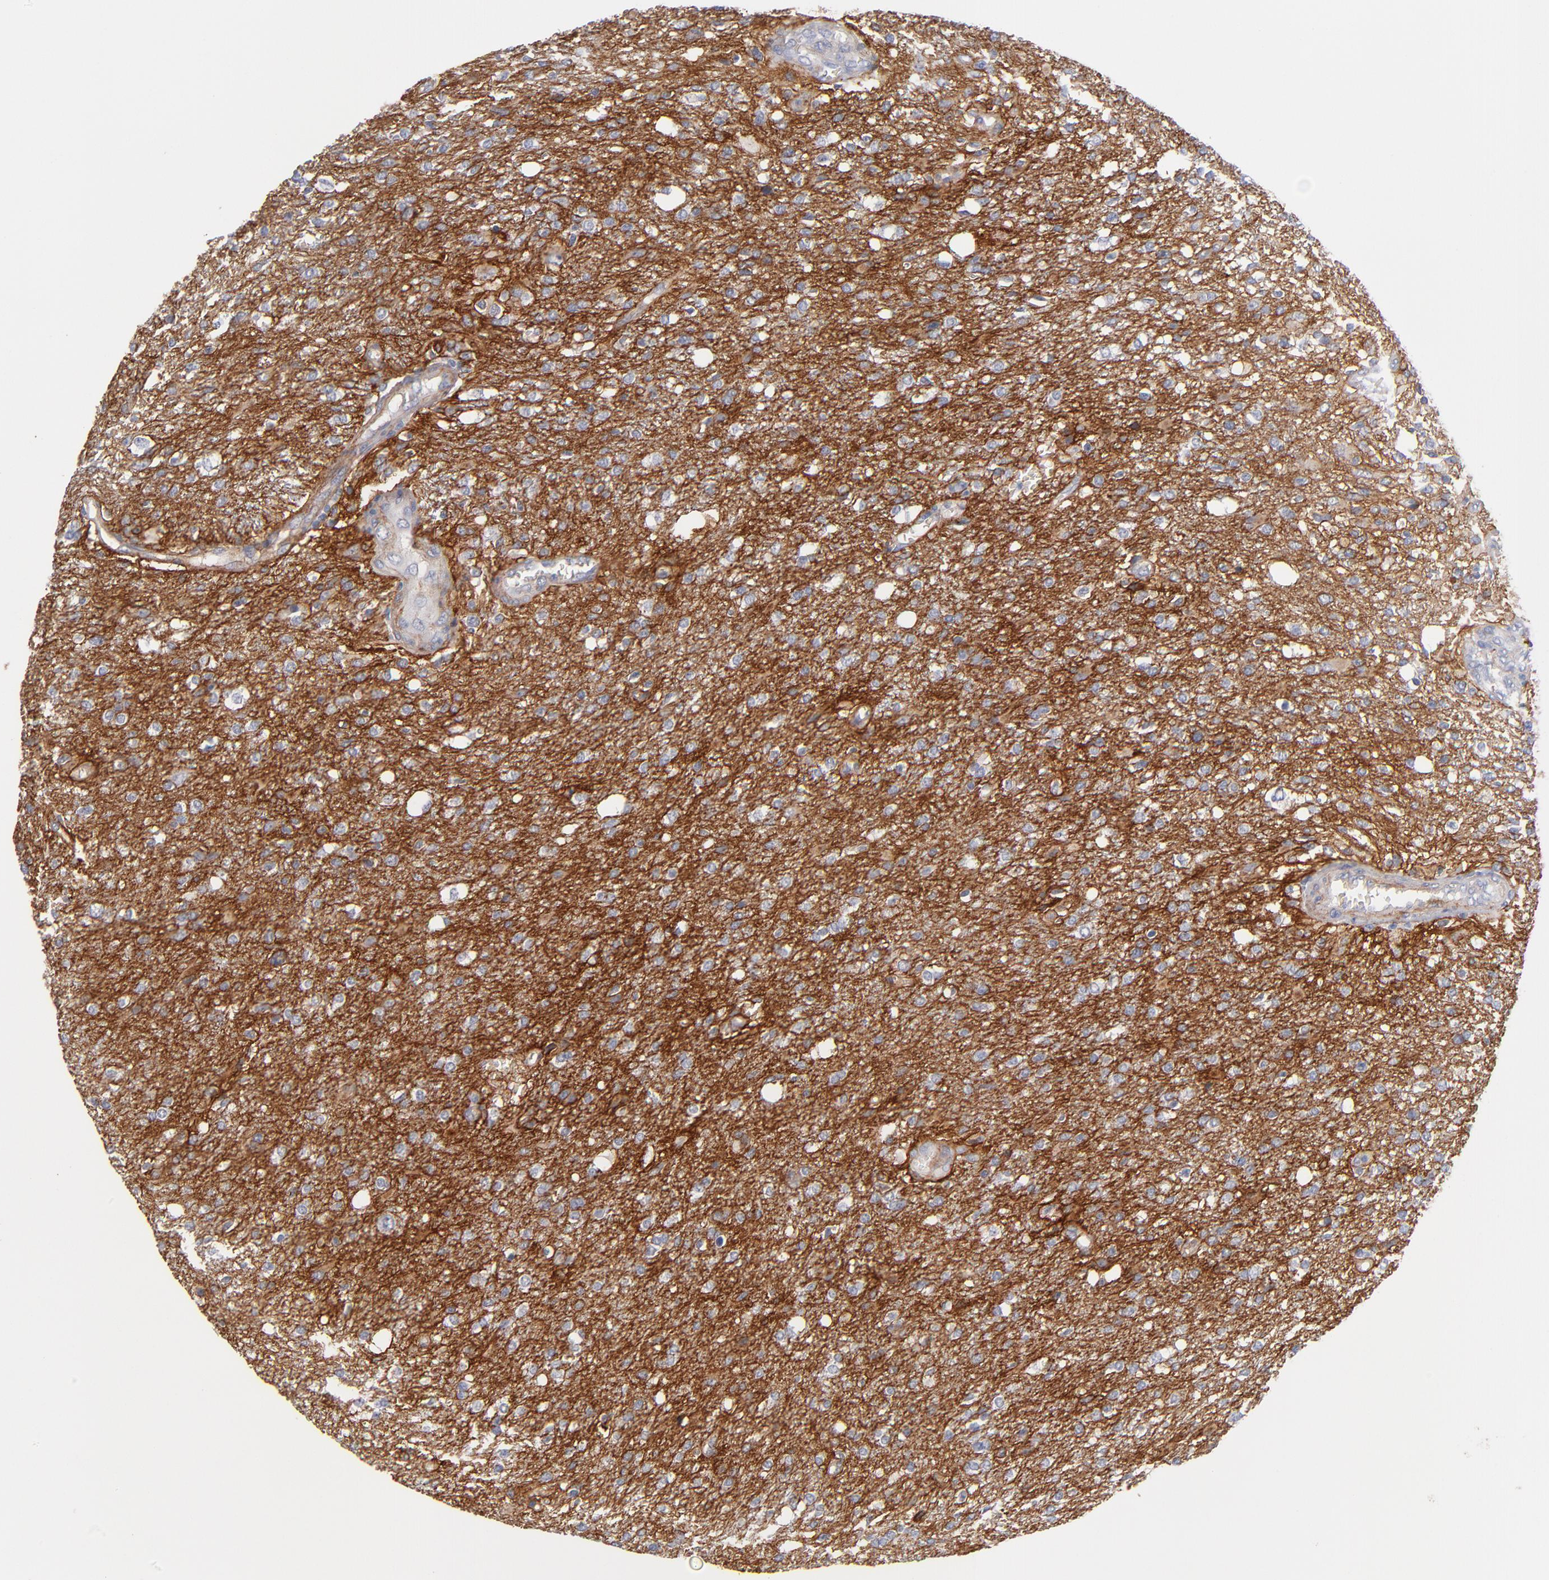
{"staining": {"intensity": "strong", "quantity": ">75%", "location": "cytoplasmic/membranous"}, "tissue": "glioma", "cell_type": "Tumor cells", "image_type": "cancer", "snomed": [{"axis": "morphology", "description": "Glioma, malignant, High grade"}, {"axis": "topography", "description": "Cerebral cortex"}], "caption": "There is high levels of strong cytoplasmic/membranous positivity in tumor cells of high-grade glioma (malignant), as demonstrated by immunohistochemical staining (brown color).", "gene": "PLSCR4", "patient": {"sex": "male", "age": 76}}